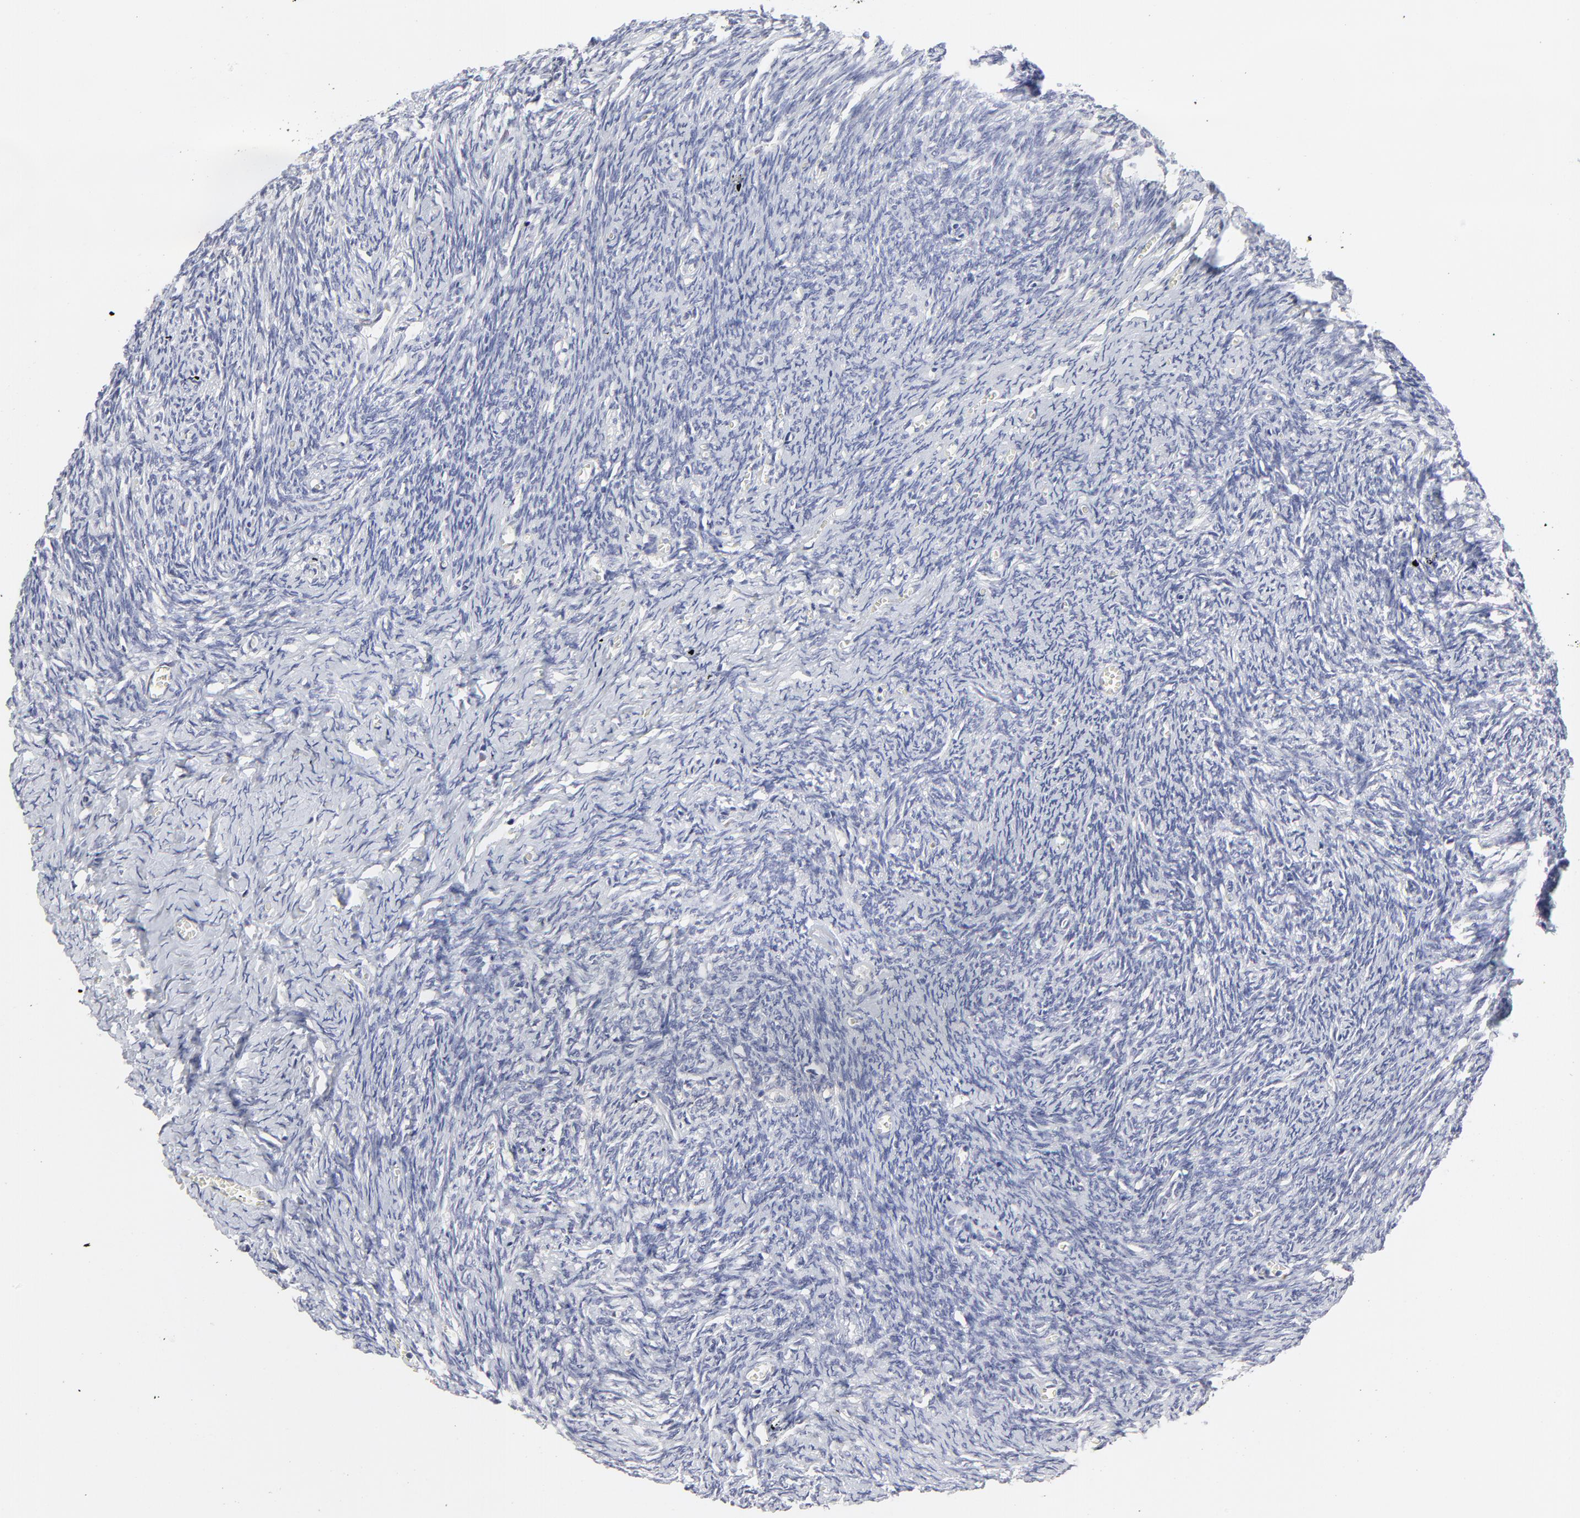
{"staining": {"intensity": "weak", "quantity": ">75%", "location": "cytoplasmic/membranous"}, "tissue": "ovary", "cell_type": "Follicle cells", "image_type": "normal", "snomed": [{"axis": "morphology", "description": "Normal tissue, NOS"}, {"axis": "topography", "description": "Ovary"}], "caption": "This histopathology image displays immunohistochemistry staining of unremarkable human ovary, with low weak cytoplasmic/membranous staining in approximately >75% of follicle cells.", "gene": "NCAPH", "patient": {"sex": "female", "age": 54}}